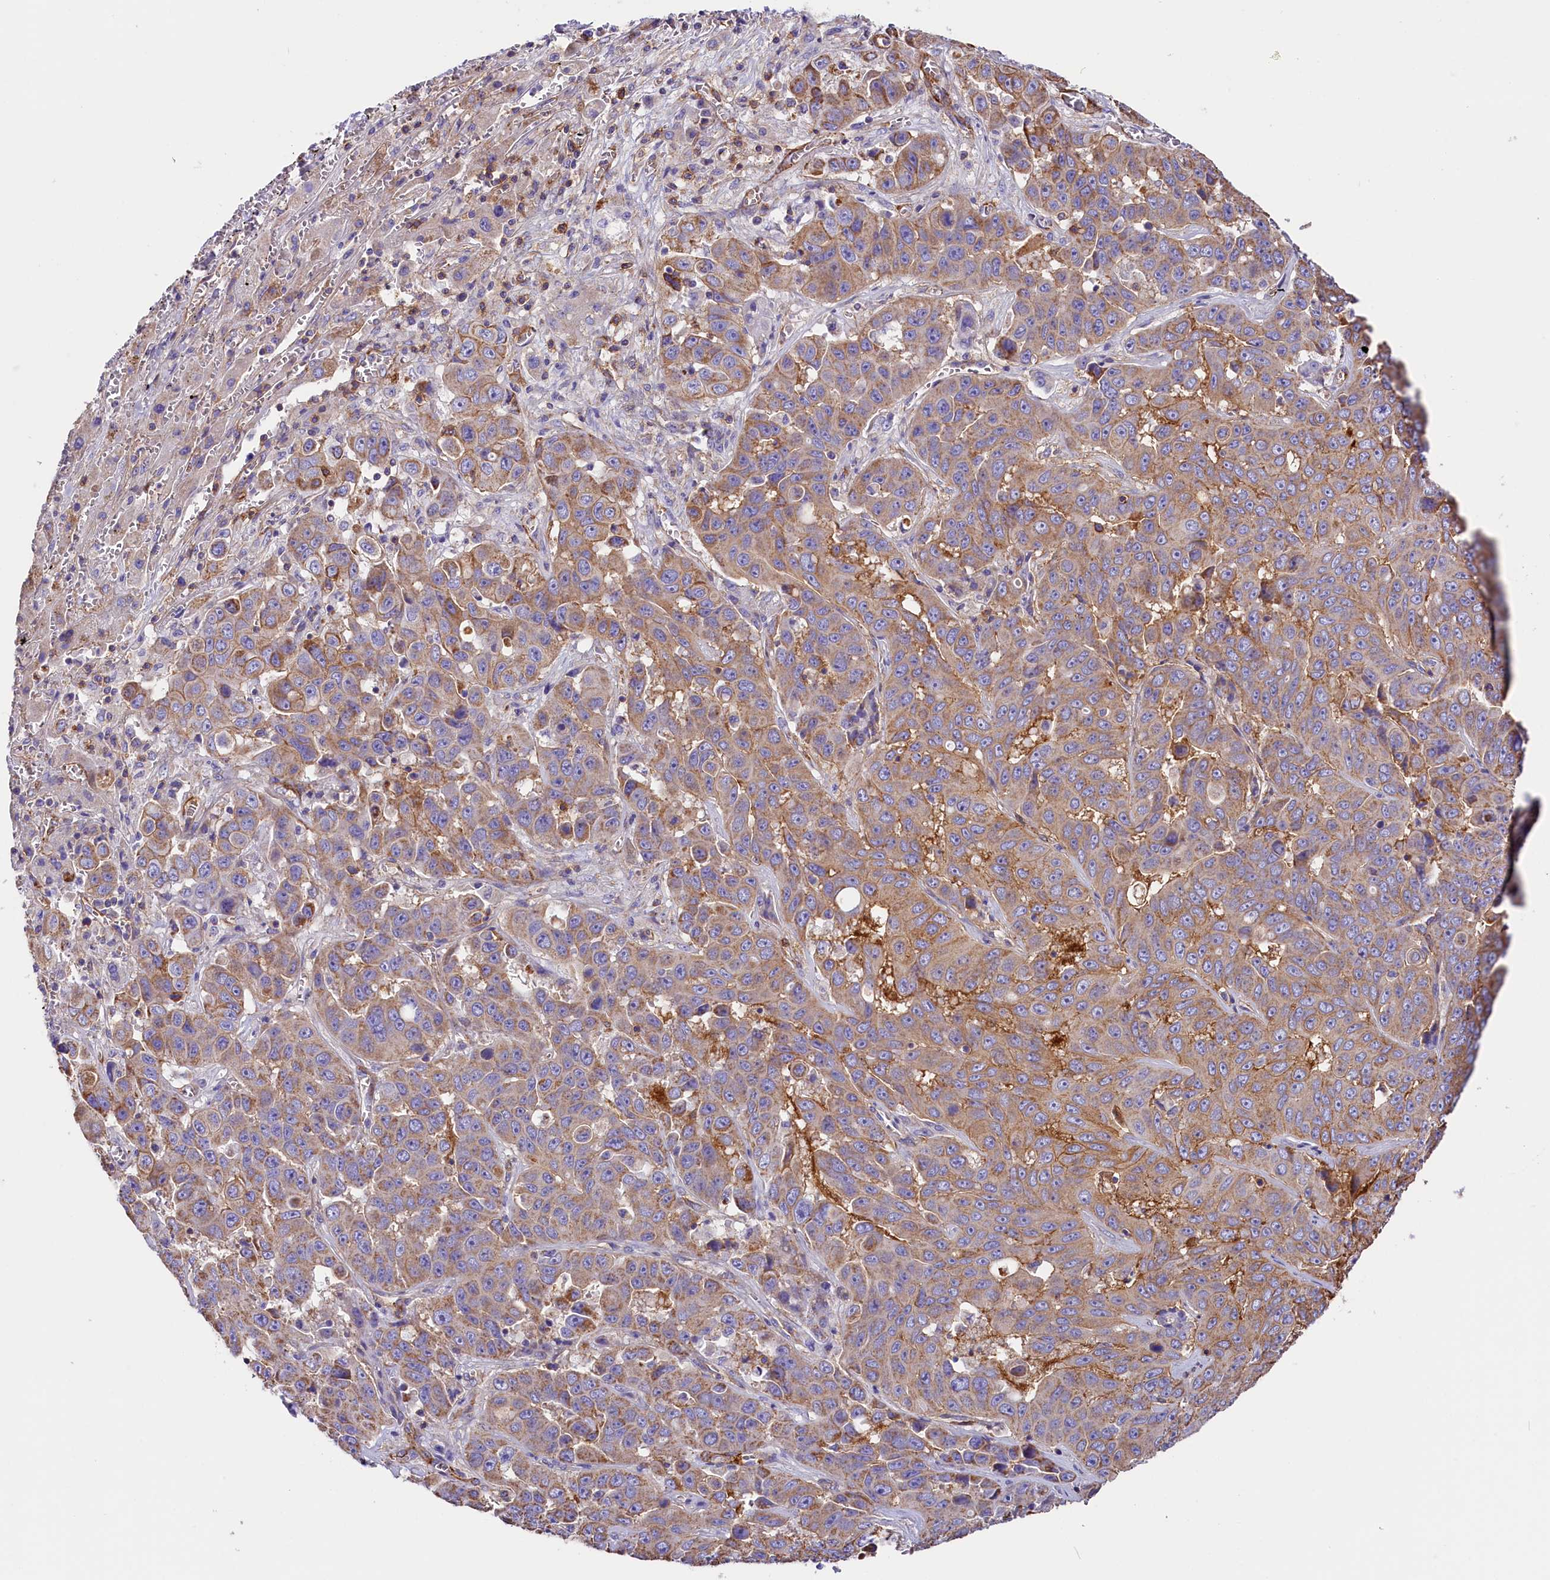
{"staining": {"intensity": "moderate", "quantity": ">75%", "location": "cytoplasmic/membranous"}, "tissue": "liver cancer", "cell_type": "Tumor cells", "image_type": "cancer", "snomed": [{"axis": "morphology", "description": "Cholangiocarcinoma"}, {"axis": "topography", "description": "Liver"}], "caption": "Immunohistochemistry photomicrograph of neoplastic tissue: liver cancer (cholangiocarcinoma) stained using immunohistochemistry shows medium levels of moderate protein expression localized specifically in the cytoplasmic/membranous of tumor cells, appearing as a cytoplasmic/membranous brown color.", "gene": "ATP2B4", "patient": {"sex": "female", "age": 52}}